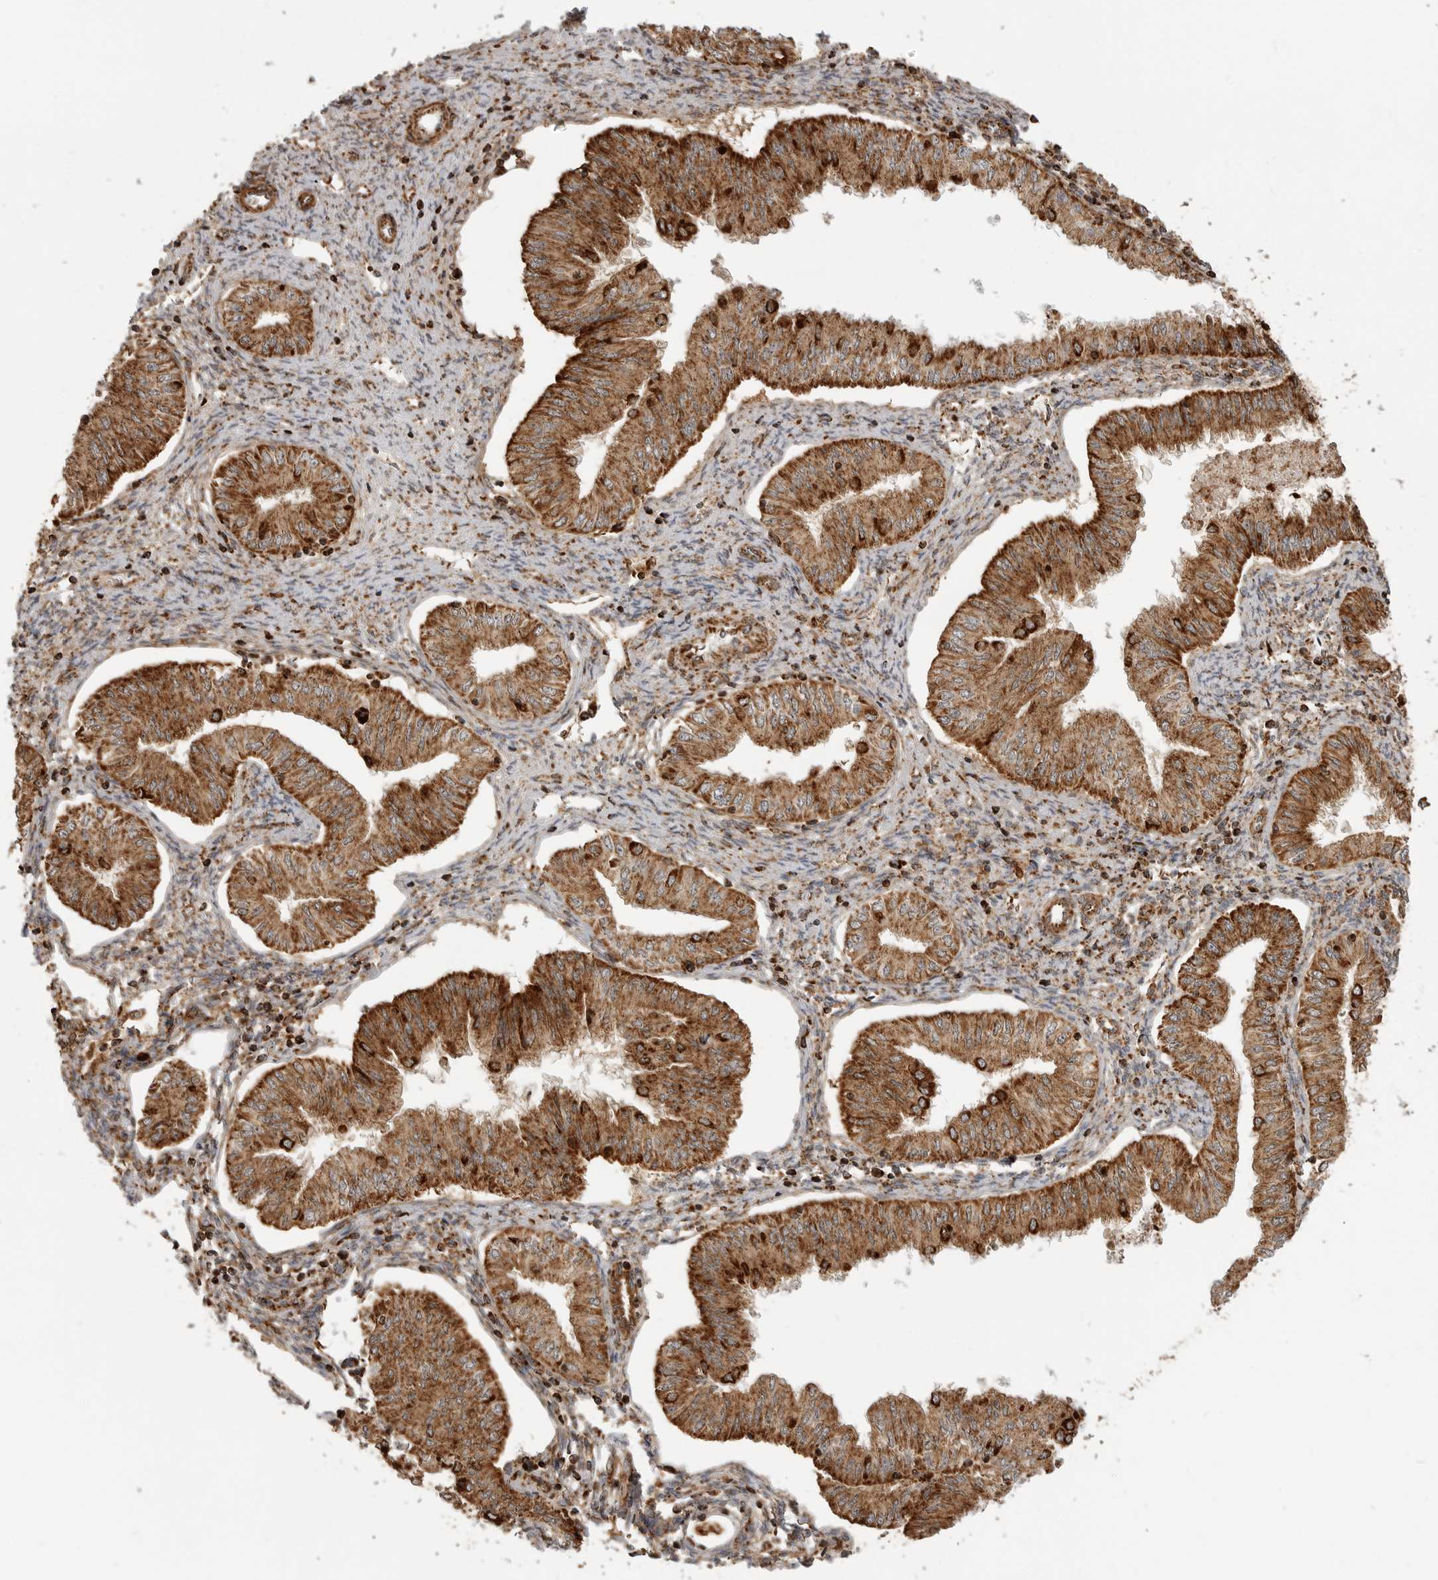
{"staining": {"intensity": "strong", "quantity": ">75%", "location": "cytoplasmic/membranous"}, "tissue": "endometrial cancer", "cell_type": "Tumor cells", "image_type": "cancer", "snomed": [{"axis": "morphology", "description": "Normal tissue, NOS"}, {"axis": "morphology", "description": "Adenocarcinoma, NOS"}, {"axis": "topography", "description": "Endometrium"}], "caption": "IHC of endometrial cancer displays high levels of strong cytoplasmic/membranous expression in approximately >75% of tumor cells.", "gene": "BMP2K", "patient": {"sex": "female", "age": 53}}